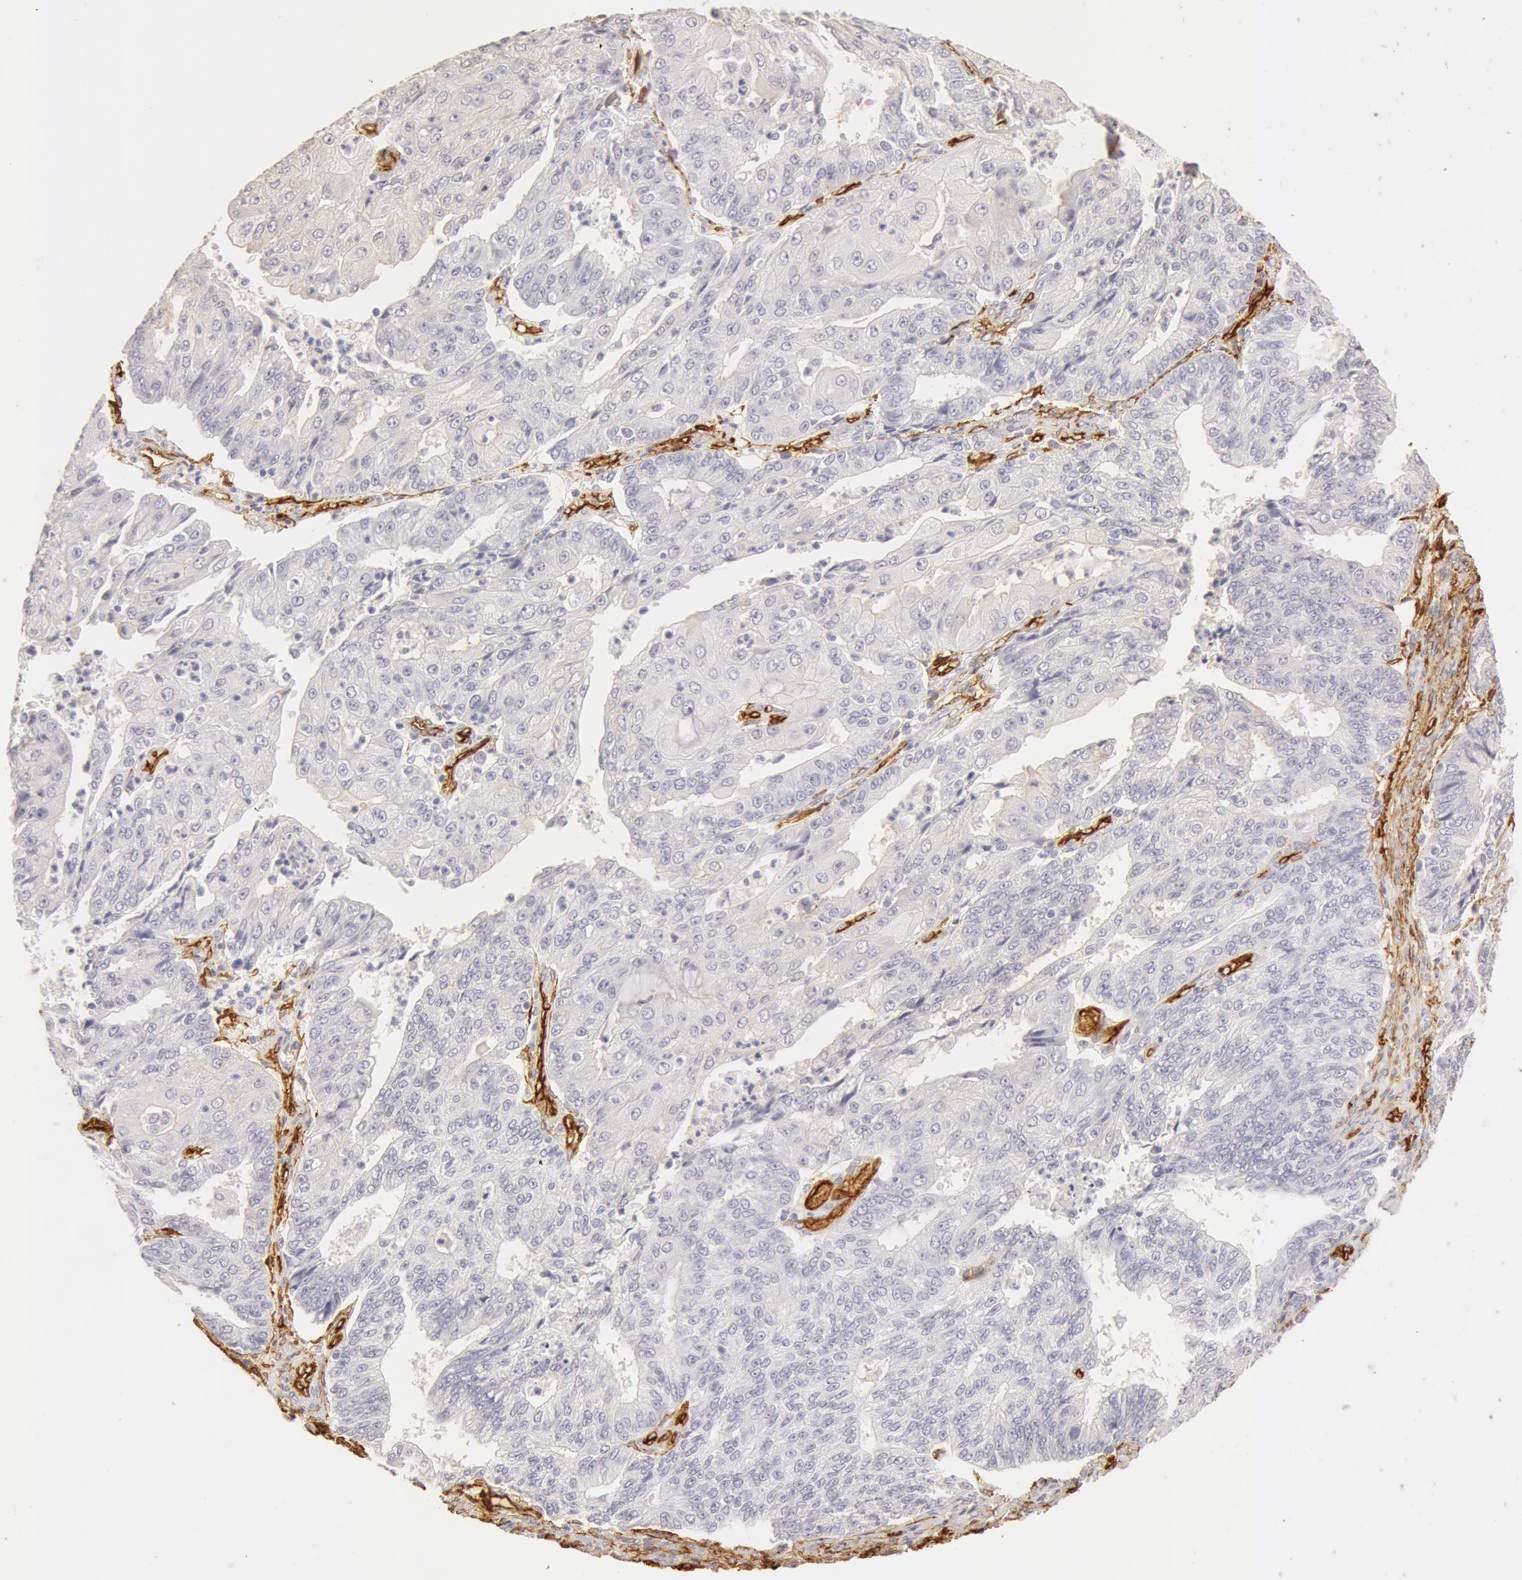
{"staining": {"intensity": "negative", "quantity": "none", "location": "none"}, "tissue": "endometrial cancer", "cell_type": "Tumor cells", "image_type": "cancer", "snomed": [{"axis": "morphology", "description": "Adenocarcinoma, NOS"}, {"axis": "topography", "description": "Endometrium"}], "caption": "Tumor cells are negative for brown protein staining in endometrial cancer. (Brightfield microscopy of DAB (3,3'-diaminobenzidine) immunohistochemistry at high magnification).", "gene": "AQP1", "patient": {"sex": "female", "age": 56}}